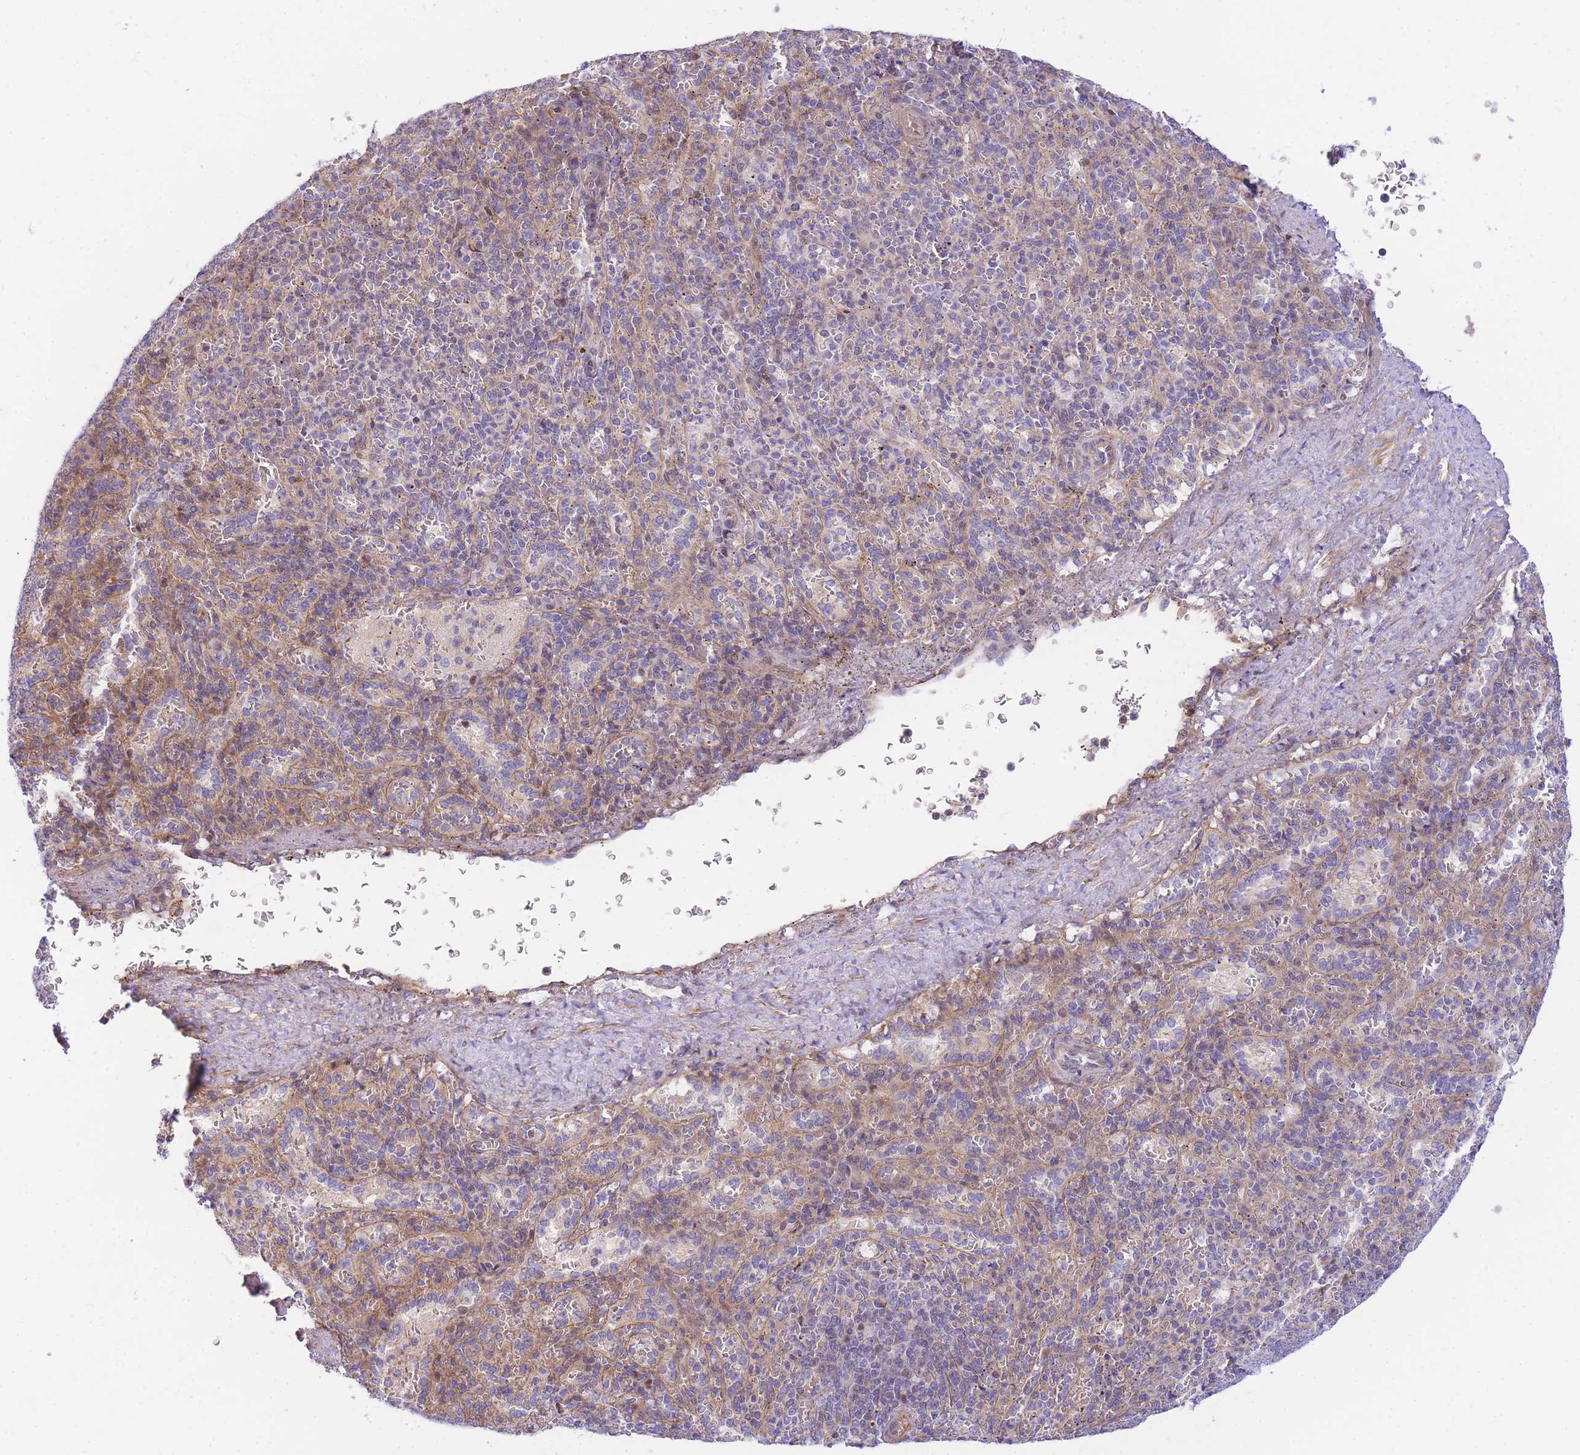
{"staining": {"intensity": "weak", "quantity": "25%-75%", "location": "cytoplasmic/membranous"}, "tissue": "spleen", "cell_type": "Cells in red pulp", "image_type": "normal", "snomed": [{"axis": "morphology", "description": "Normal tissue, NOS"}, {"axis": "topography", "description": "Spleen"}], "caption": "Immunohistochemistry (IHC) photomicrograph of normal human spleen stained for a protein (brown), which shows low levels of weak cytoplasmic/membranous staining in approximately 25%-75% of cells in red pulp.", "gene": "S100PBP", "patient": {"sex": "female", "age": 21}}